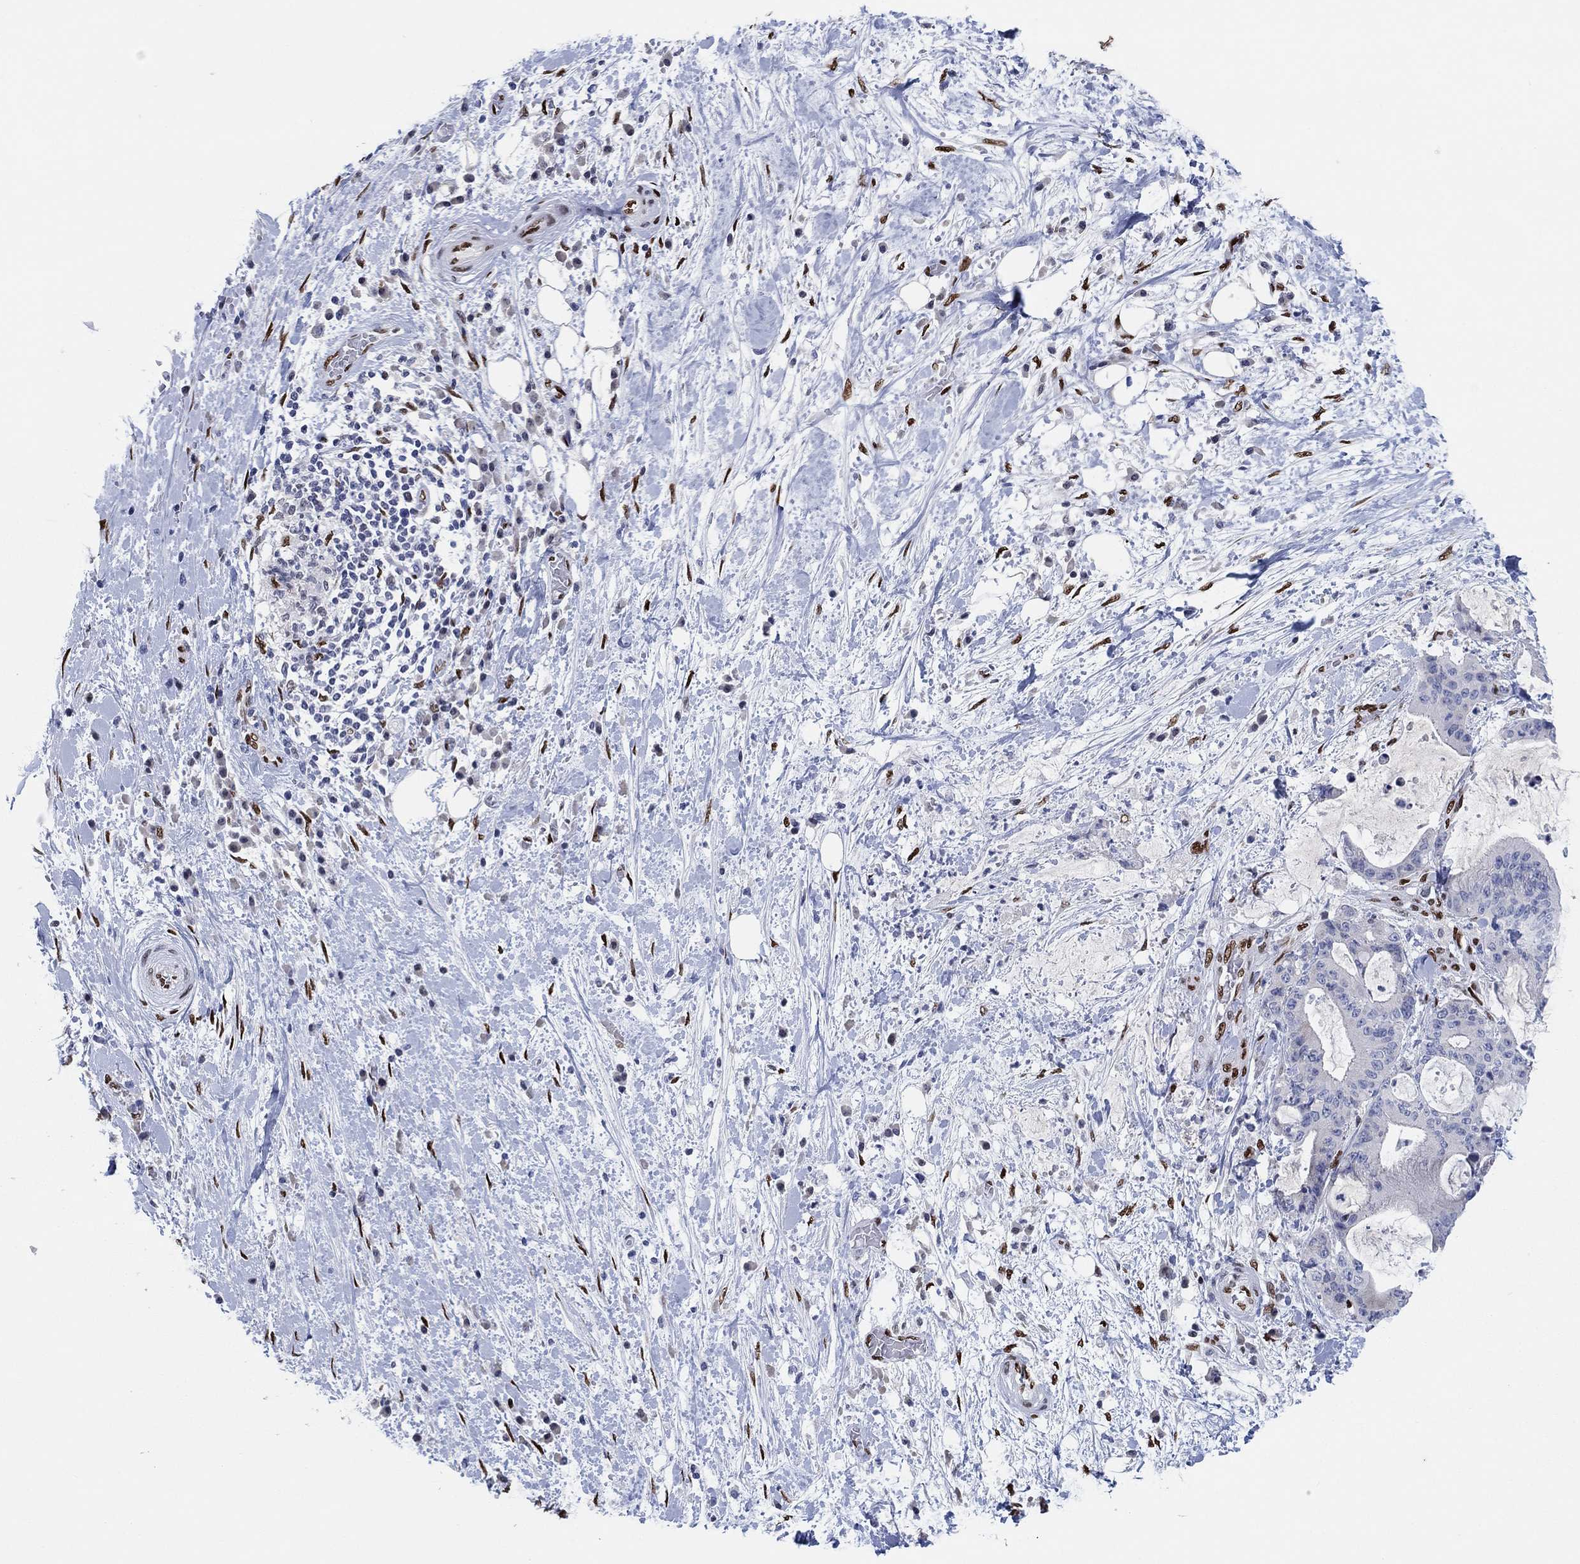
{"staining": {"intensity": "negative", "quantity": "none", "location": "none"}, "tissue": "liver cancer", "cell_type": "Tumor cells", "image_type": "cancer", "snomed": [{"axis": "morphology", "description": "Cholangiocarcinoma"}, {"axis": "topography", "description": "Liver"}], "caption": "Immunohistochemistry micrograph of neoplastic tissue: cholangiocarcinoma (liver) stained with DAB (3,3'-diaminobenzidine) reveals no significant protein staining in tumor cells.", "gene": "ZEB1", "patient": {"sex": "female", "age": 73}}